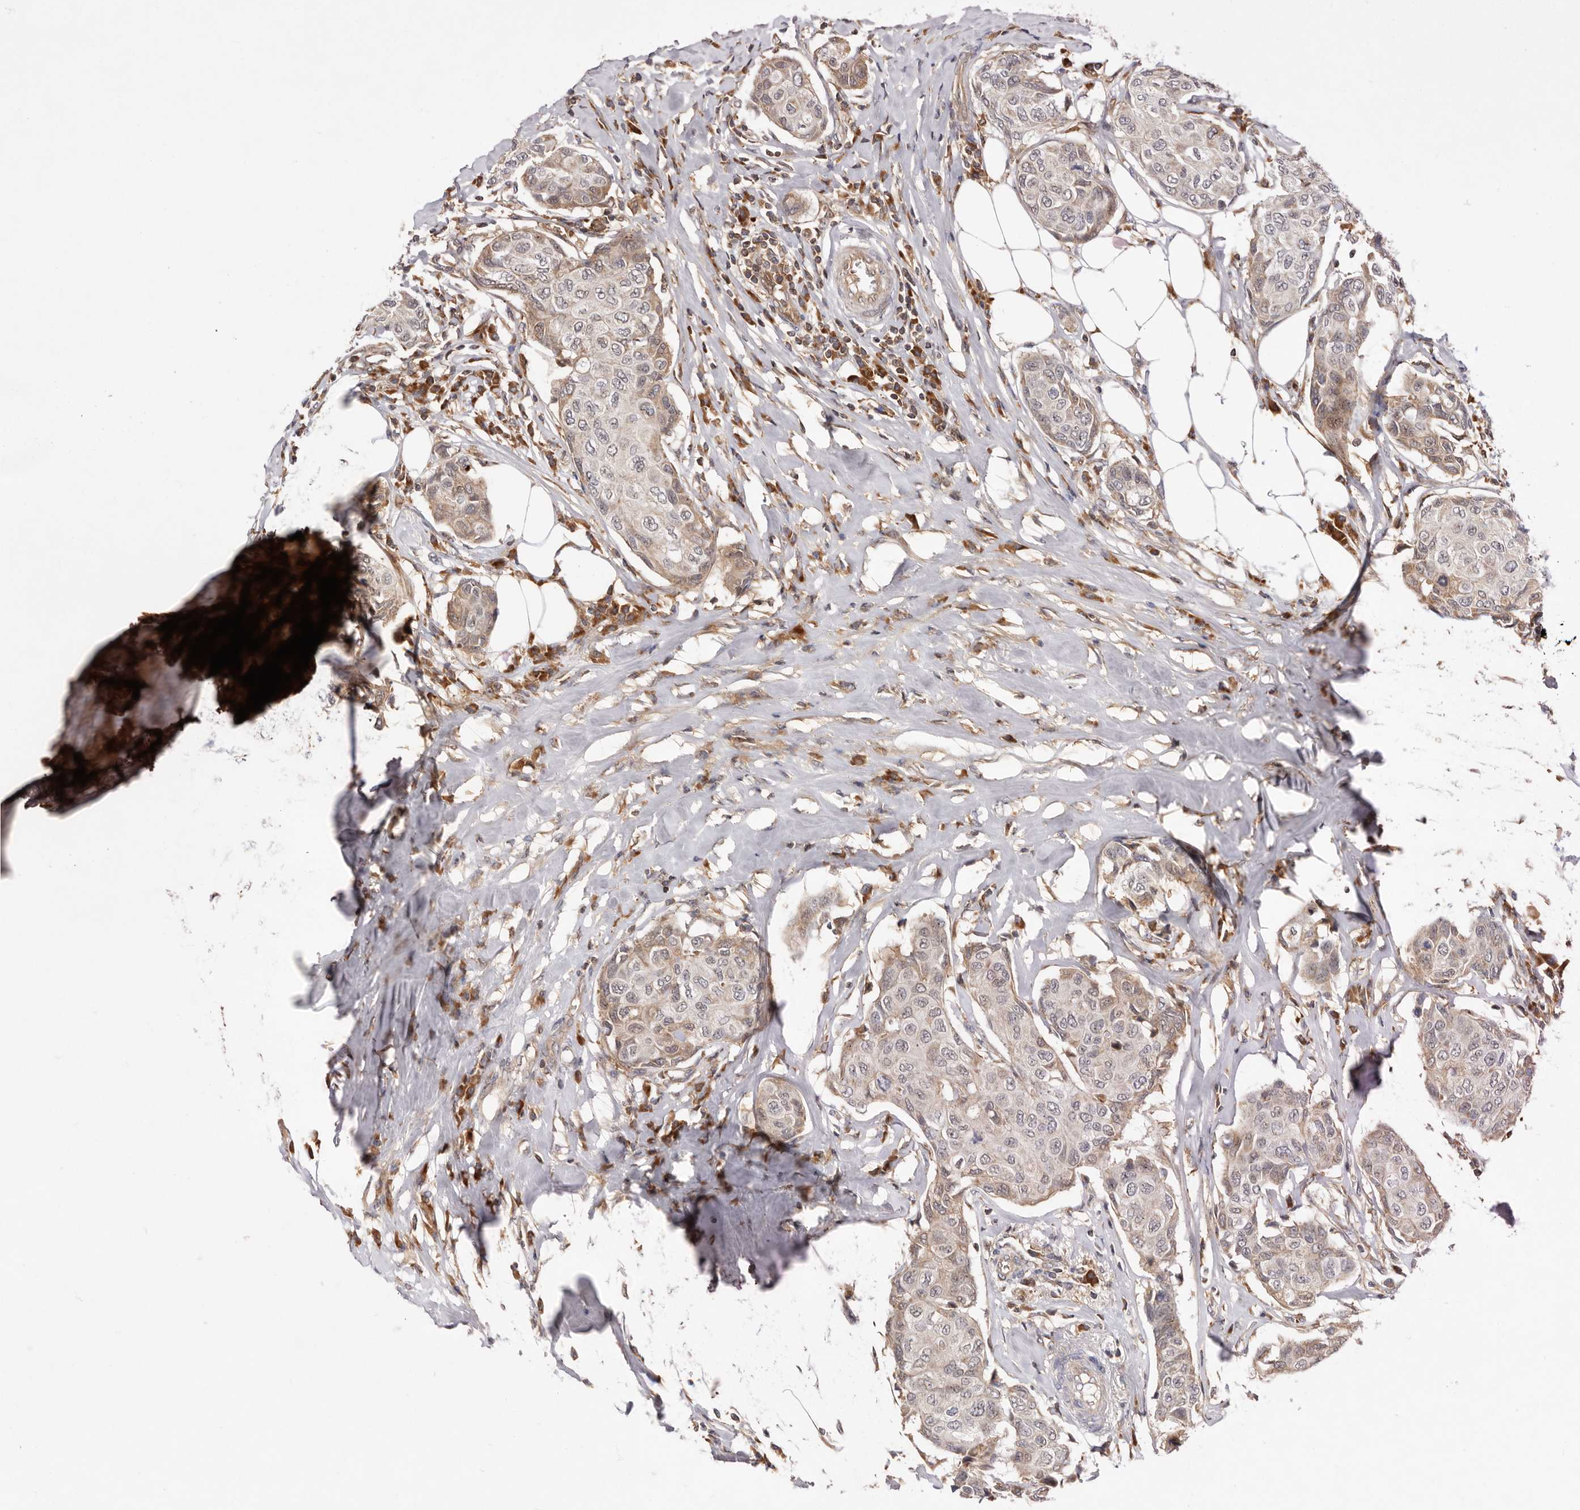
{"staining": {"intensity": "weak", "quantity": "<25%", "location": "cytoplasmic/membranous"}, "tissue": "breast cancer", "cell_type": "Tumor cells", "image_type": "cancer", "snomed": [{"axis": "morphology", "description": "Duct carcinoma"}, {"axis": "topography", "description": "Breast"}], "caption": "The immunohistochemistry (IHC) photomicrograph has no significant staining in tumor cells of infiltrating ductal carcinoma (breast) tissue. (Brightfield microscopy of DAB (3,3'-diaminobenzidine) immunohistochemistry (IHC) at high magnification).", "gene": "RNF213", "patient": {"sex": "female", "age": 80}}